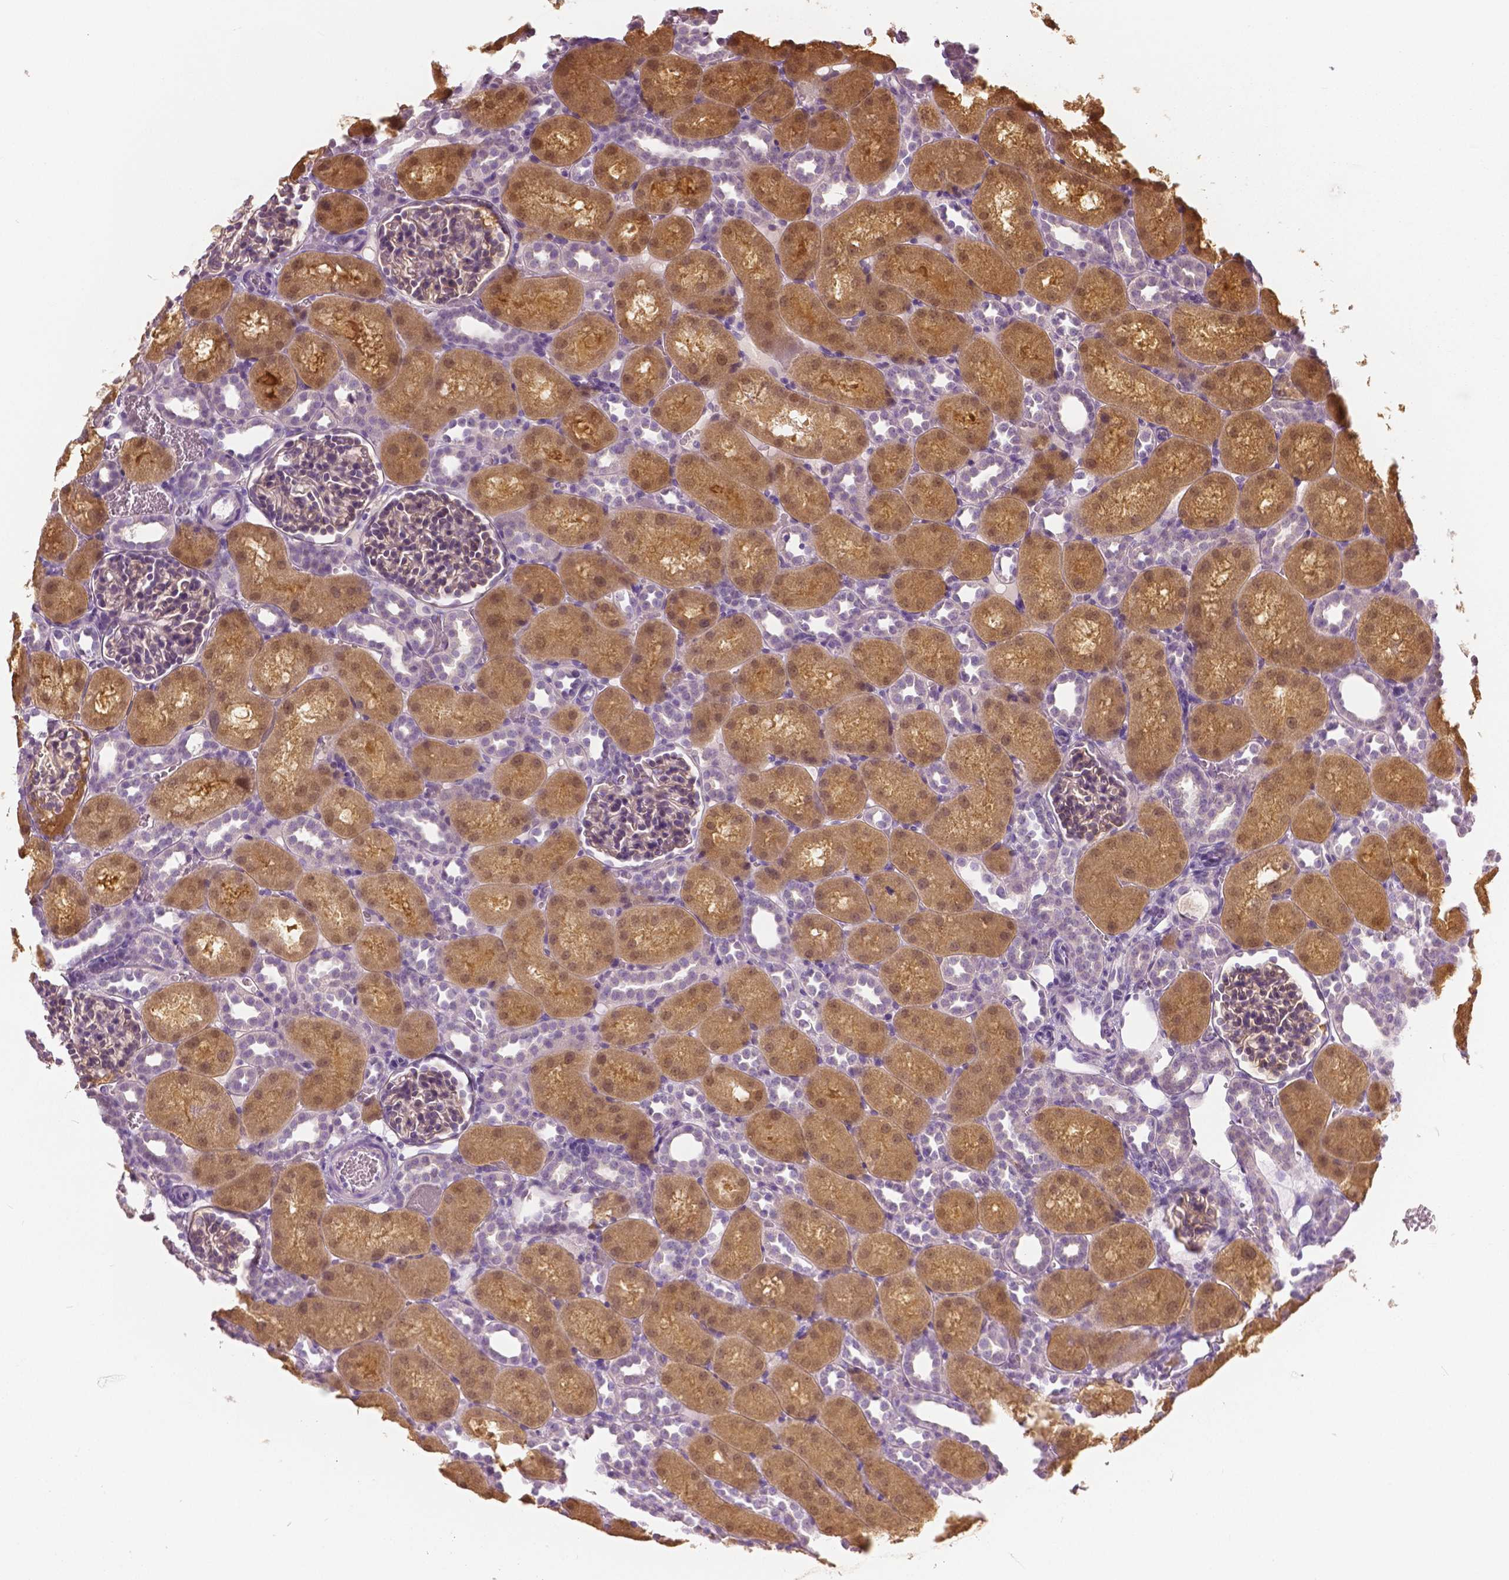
{"staining": {"intensity": "negative", "quantity": "none", "location": "none"}, "tissue": "kidney", "cell_type": "Cells in glomeruli", "image_type": "normal", "snomed": [{"axis": "morphology", "description": "Normal tissue, NOS"}, {"axis": "topography", "description": "Kidney"}], "caption": "The image exhibits no significant staining in cells in glomeruli of kidney.", "gene": "GALM", "patient": {"sex": "male", "age": 1}}